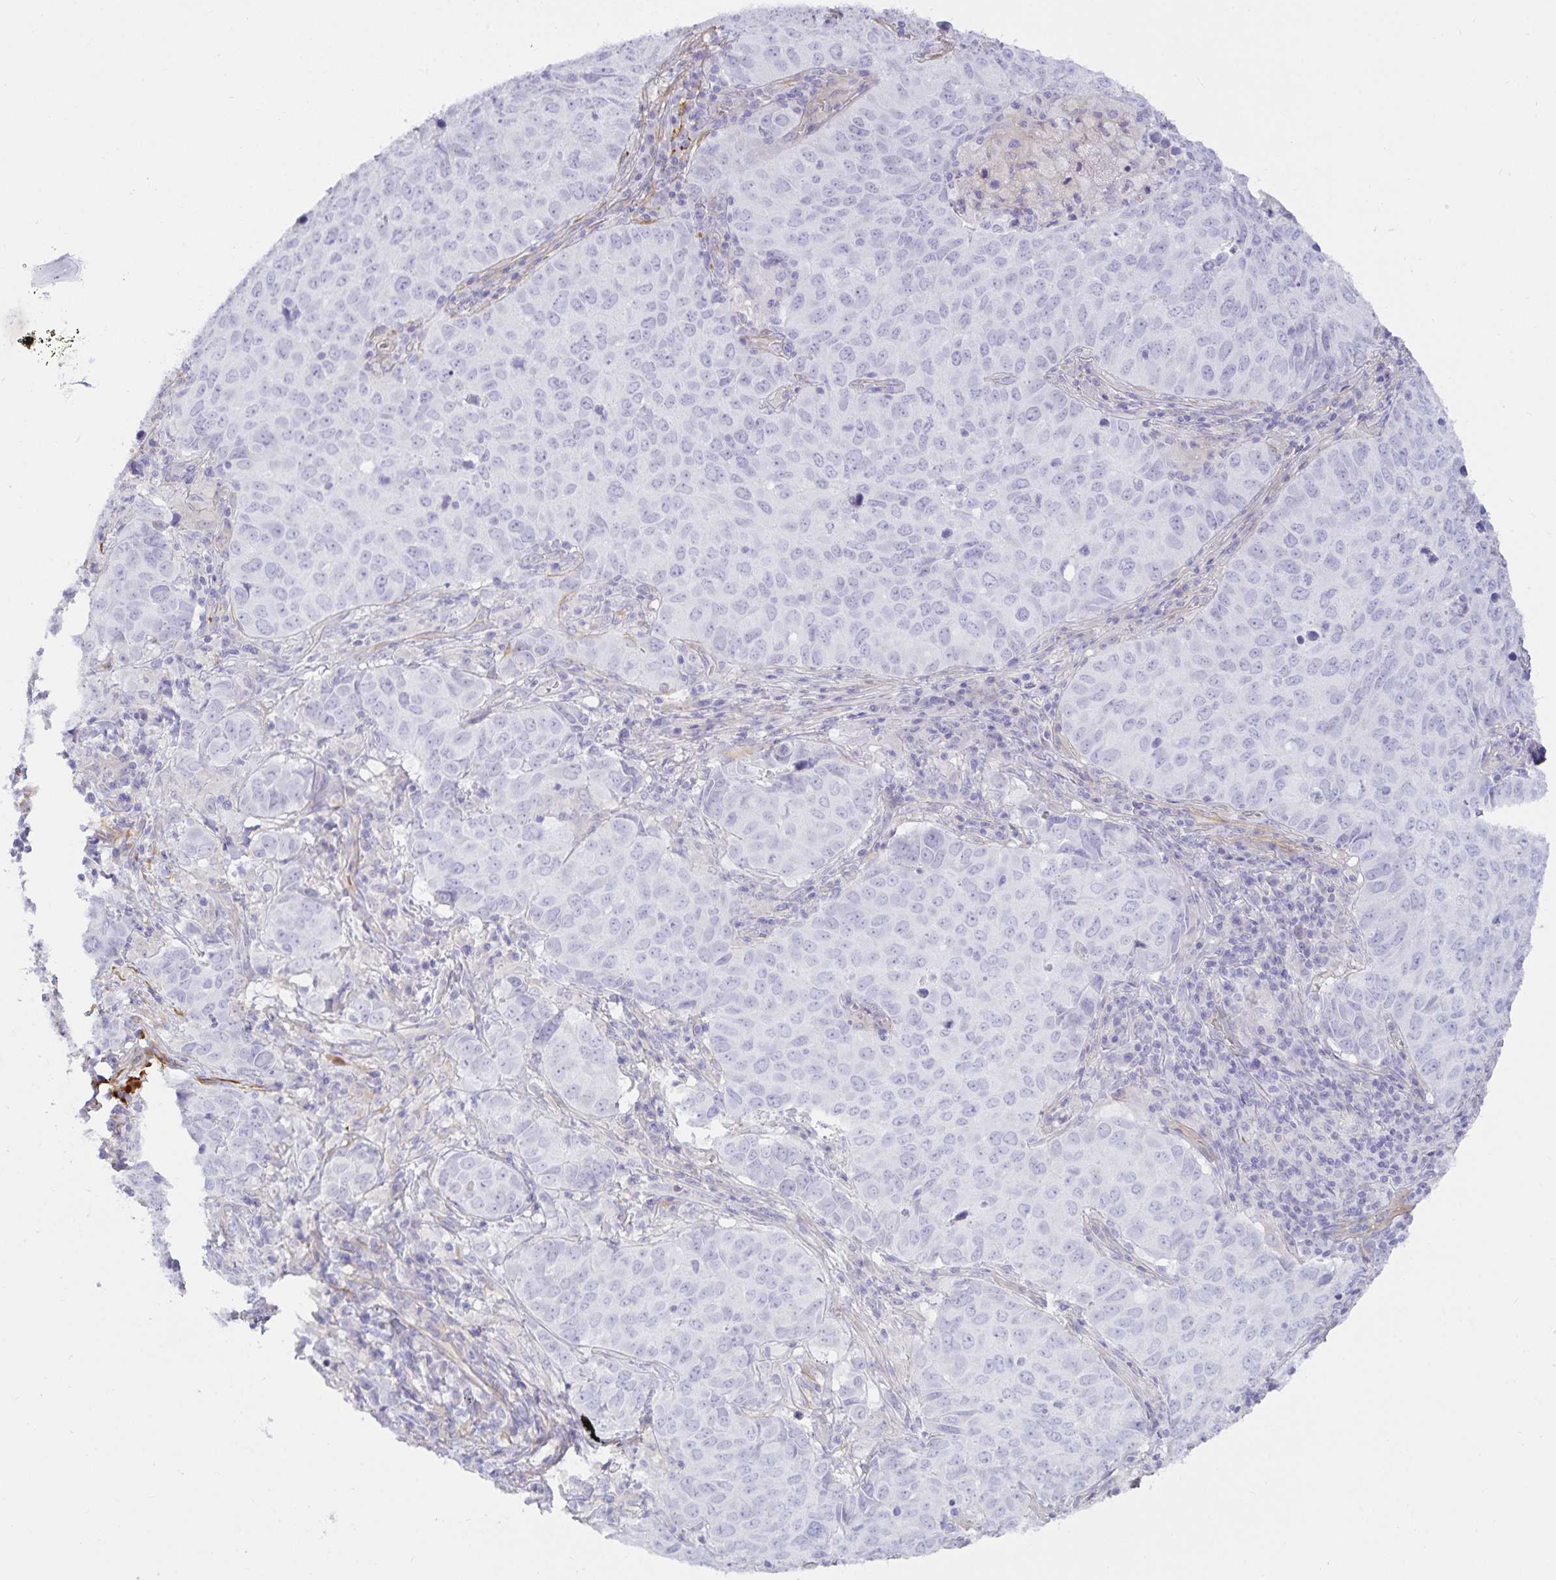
{"staining": {"intensity": "negative", "quantity": "none", "location": "none"}, "tissue": "lung cancer", "cell_type": "Tumor cells", "image_type": "cancer", "snomed": [{"axis": "morphology", "description": "Adenocarcinoma, NOS"}, {"axis": "topography", "description": "Lung"}], "caption": "Immunohistochemistry (IHC) histopathology image of neoplastic tissue: human lung cancer stained with DAB reveals no significant protein staining in tumor cells.", "gene": "SPAG4", "patient": {"sex": "female", "age": 50}}